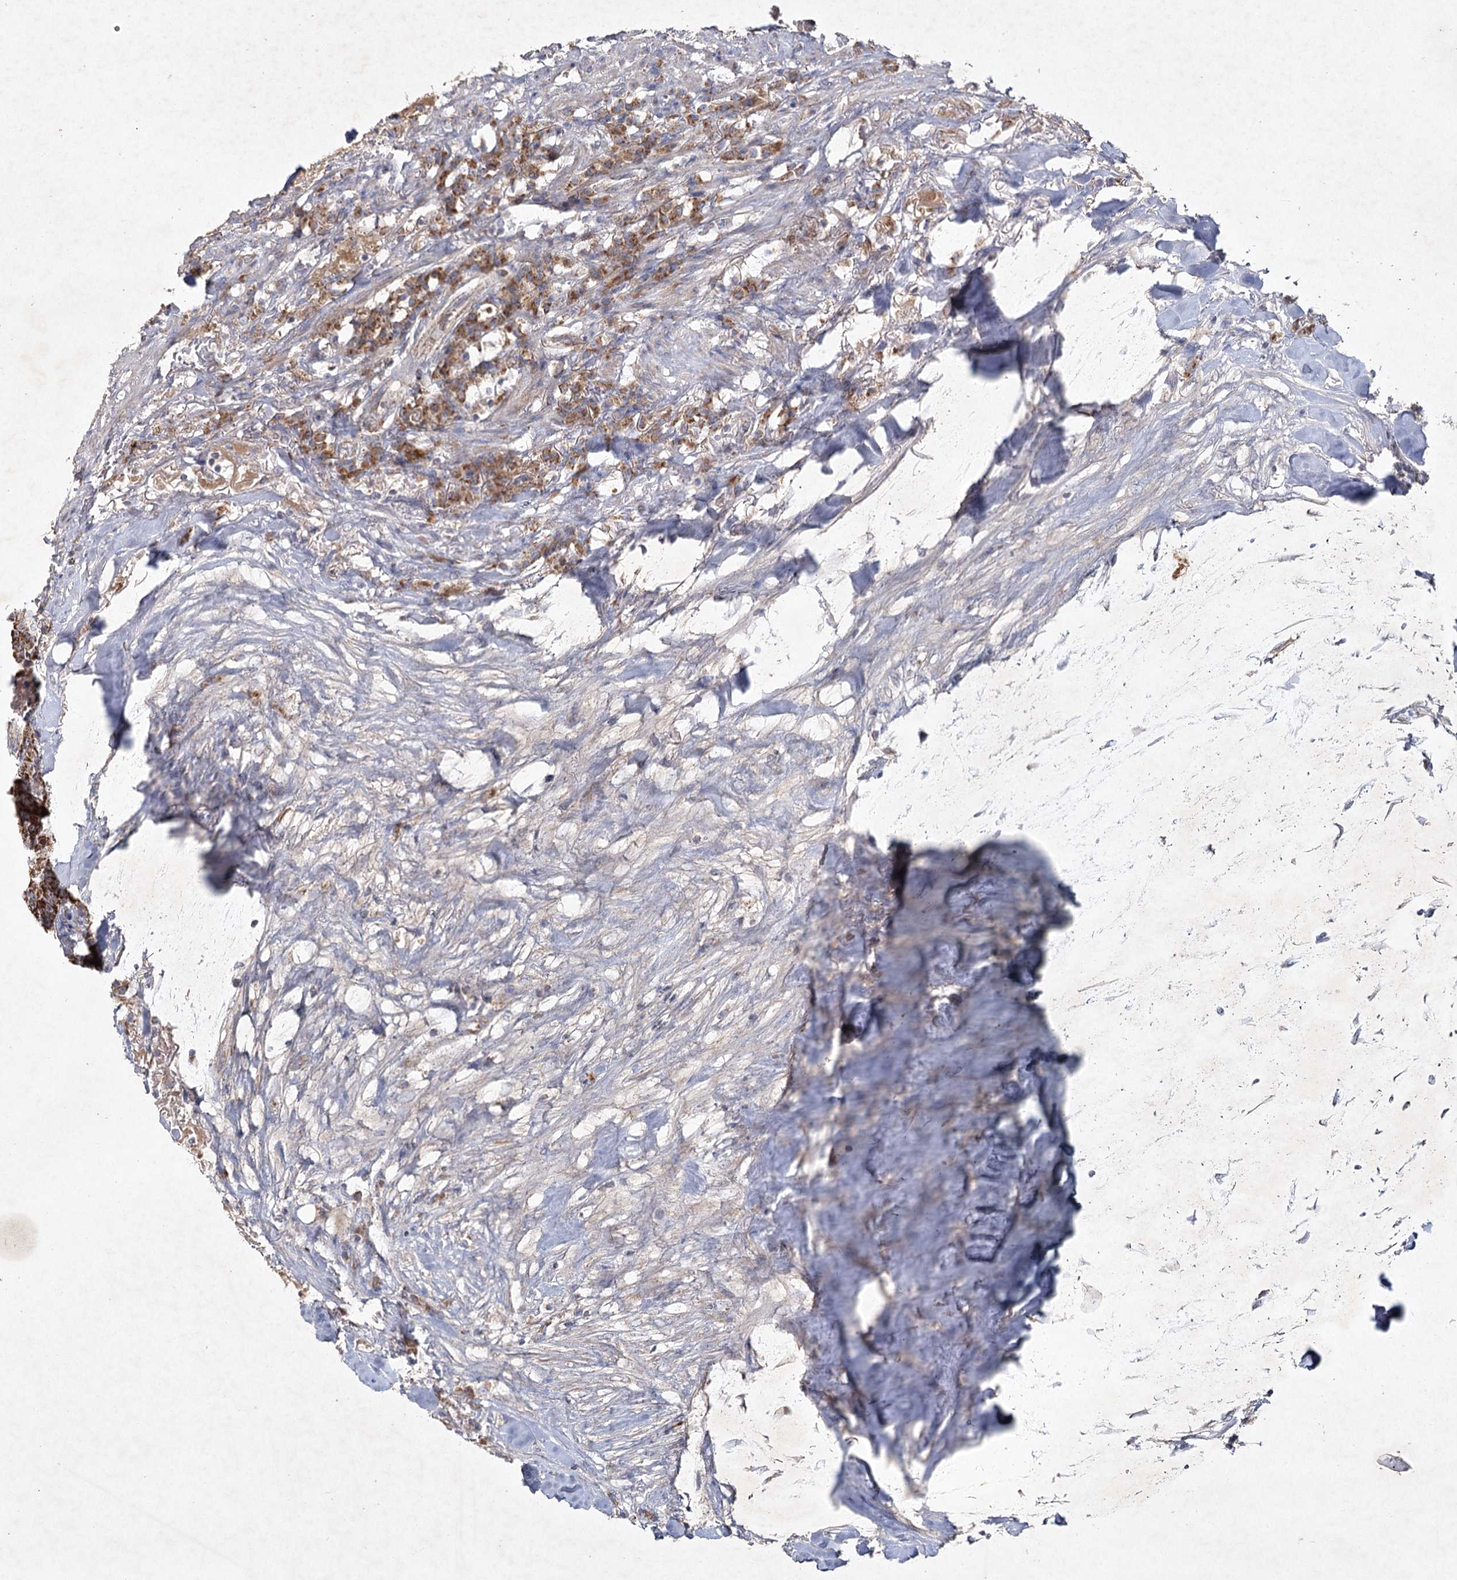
{"staining": {"intensity": "moderate", "quantity": ">75%", "location": "cytoplasmic/membranous"}, "tissue": "colorectal cancer", "cell_type": "Tumor cells", "image_type": "cancer", "snomed": [{"axis": "morphology", "description": "Adenocarcinoma, NOS"}, {"axis": "topography", "description": "Colon"}], "caption": "Human colorectal adenocarcinoma stained for a protein (brown) exhibits moderate cytoplasmic/membranous positive staining in about >75% of tumor cells.", "gene": "MRPL44", "patient": {"sex": "male", "age": 83}}